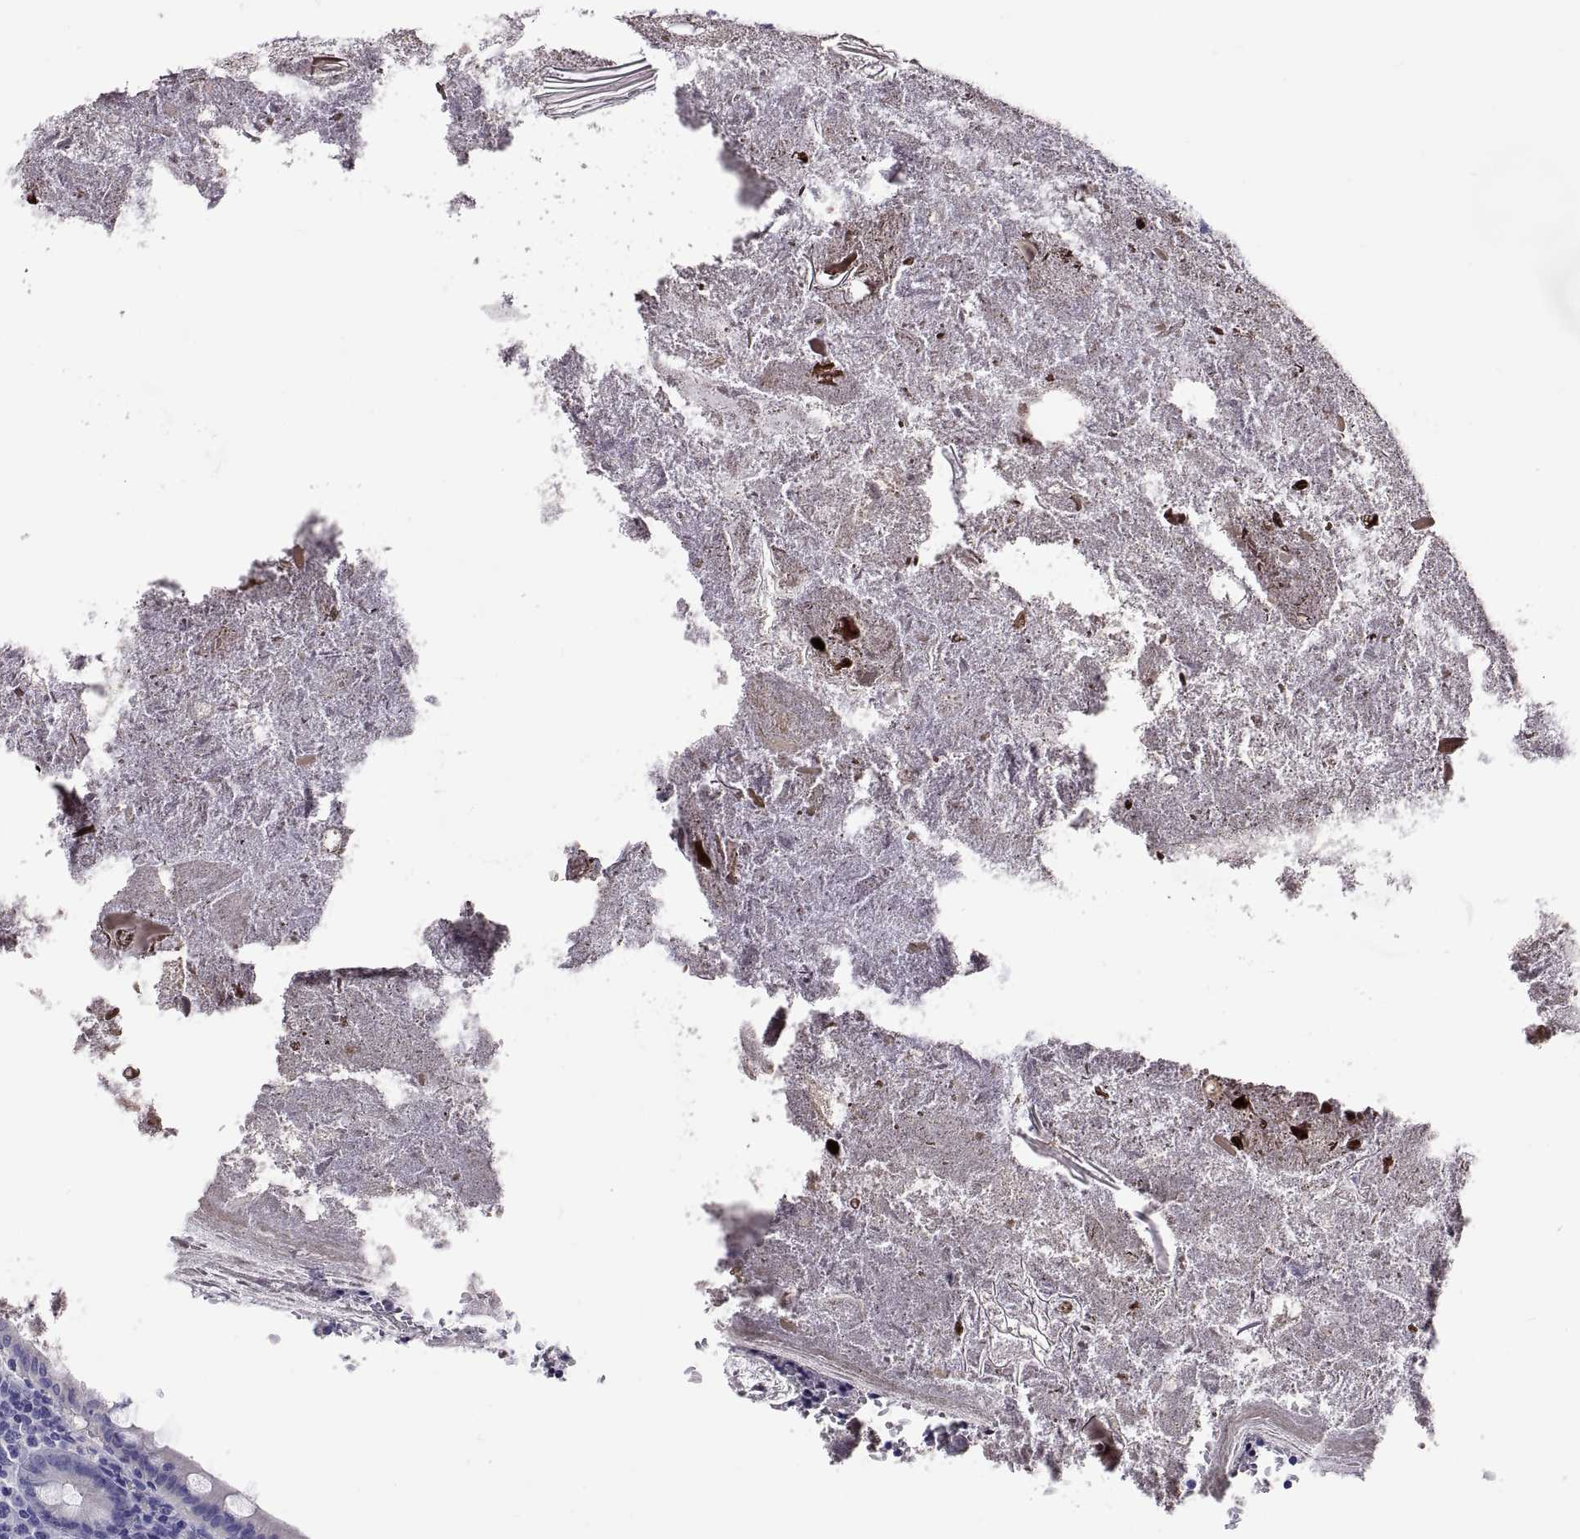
{"staining": {"intensity": "negative", "quantity": "none", "location": "none"}, "tissue": "appendix", "cell_type": "Glandular cells", "image_type": "normal", "snomed": [{"axis": "morphology", "description": "Normal tissue, NOS"}, {"axis": "topography", "description": "Appendix"}], "caption": "This photomicrograph is of normal appendix stained with immunohistochemistry (IHC) to label a protein in brown with the nuclei are counter-stained blue. There is no expression in glandular cells.", "gene": "BSPH1", "patient": {"sex": "female", "age": 23}}